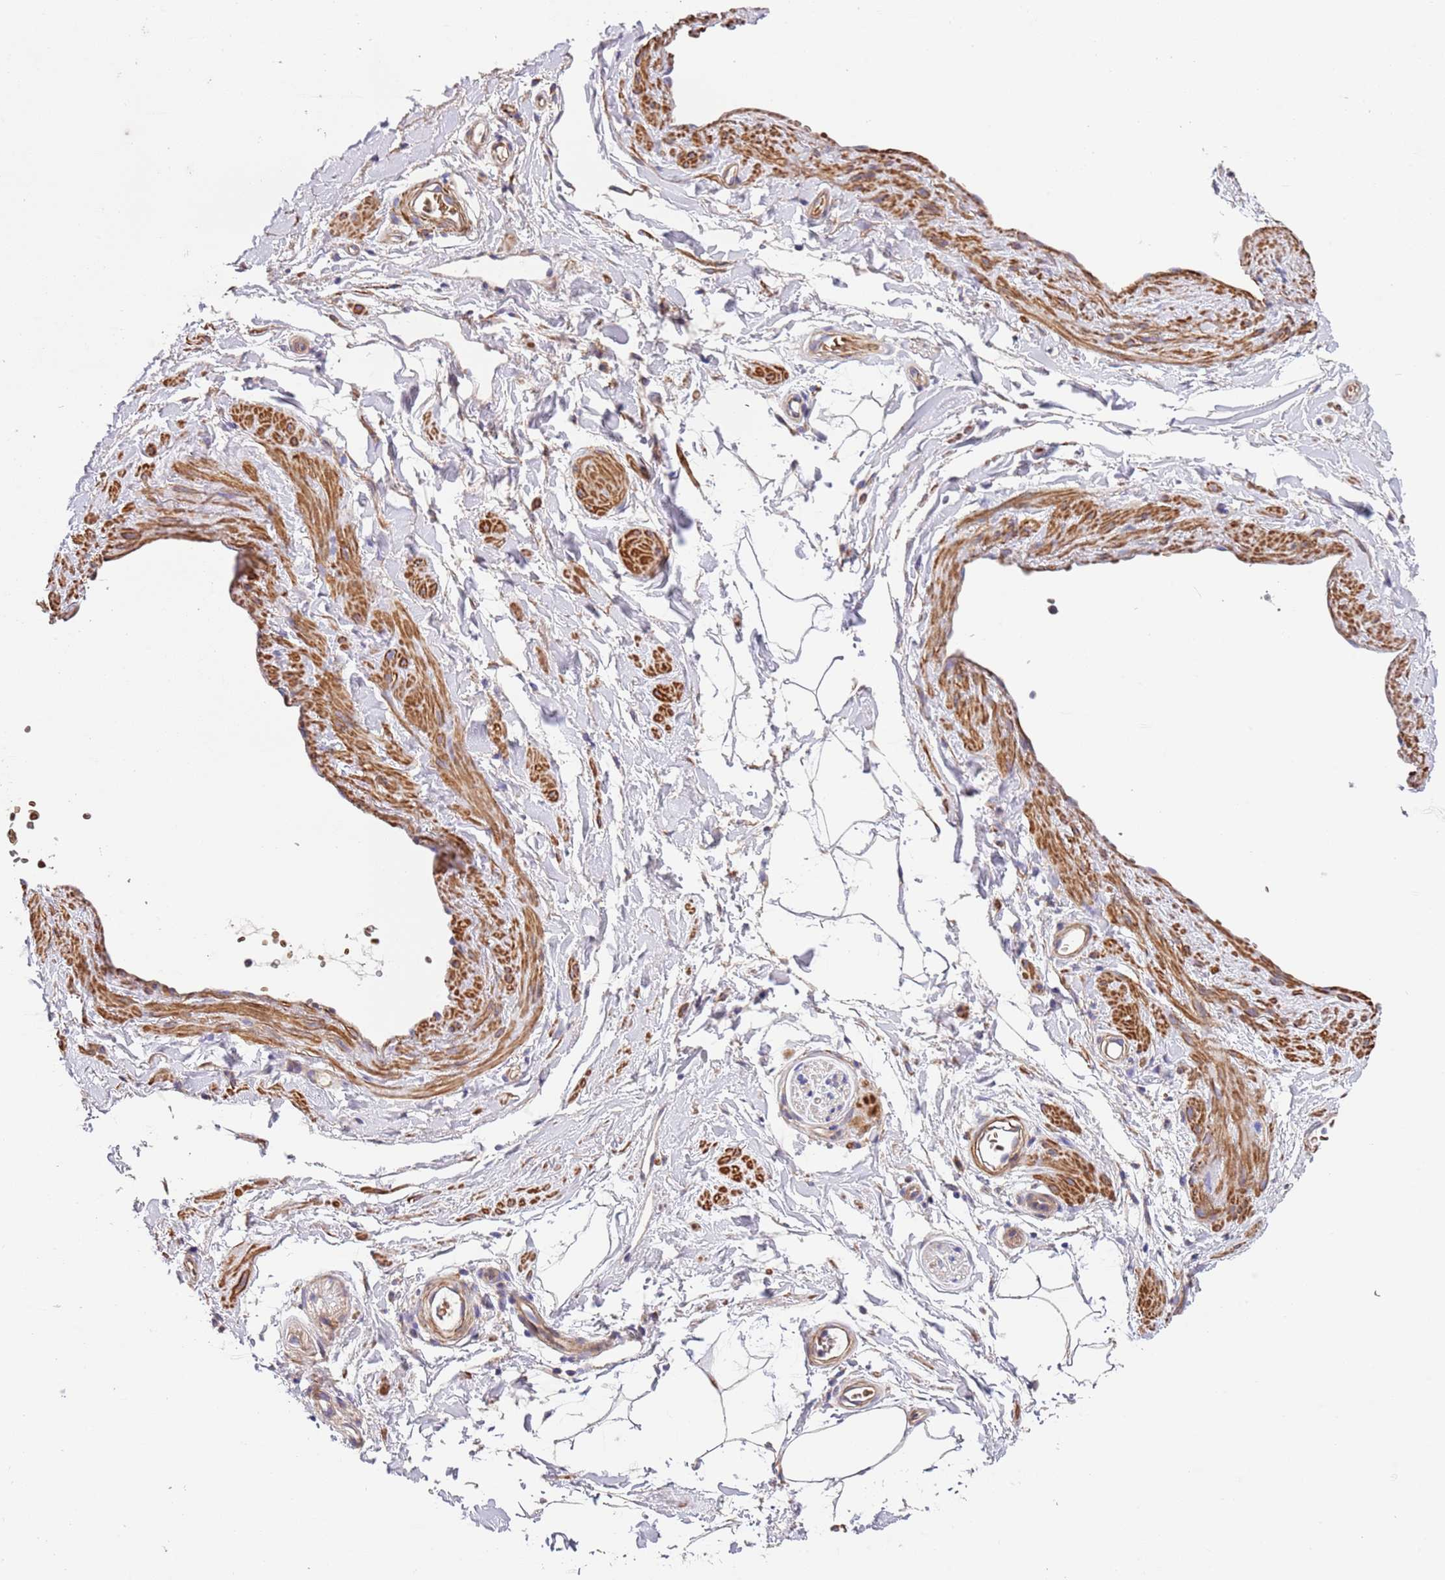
{"staining": {"intensity": "weak", "quantity": "25%-75%", "location": "cytoplasmic/membranous"}, "tissue": "adipose tissue", "cell_type": "Adipocytes", "image_type": "normal", "snomed": [{"axis": "morphology", "description": "Normal tissue, NOS"}, {"axis": "topography", "description": "Soft tissue"}, {"axis": "topography", "description": "Adipose tissue"}, {"axis": "topography", "description": "Vascular tissue"}, {"axis": "topography", "description": "Peripheral nerve tissue"}], "caption": "IHC micrograph of unremarkable adipose tissue: human adipose tissue stained using IHC reveals low levels of weak protein expression localized specifically in the cytoplasmic/membranous of adipocytes, appearing as a cytoplasmic/membranous brown color.", "gene": "PIGA", "patient": {"sex": "male", "age": 74}}